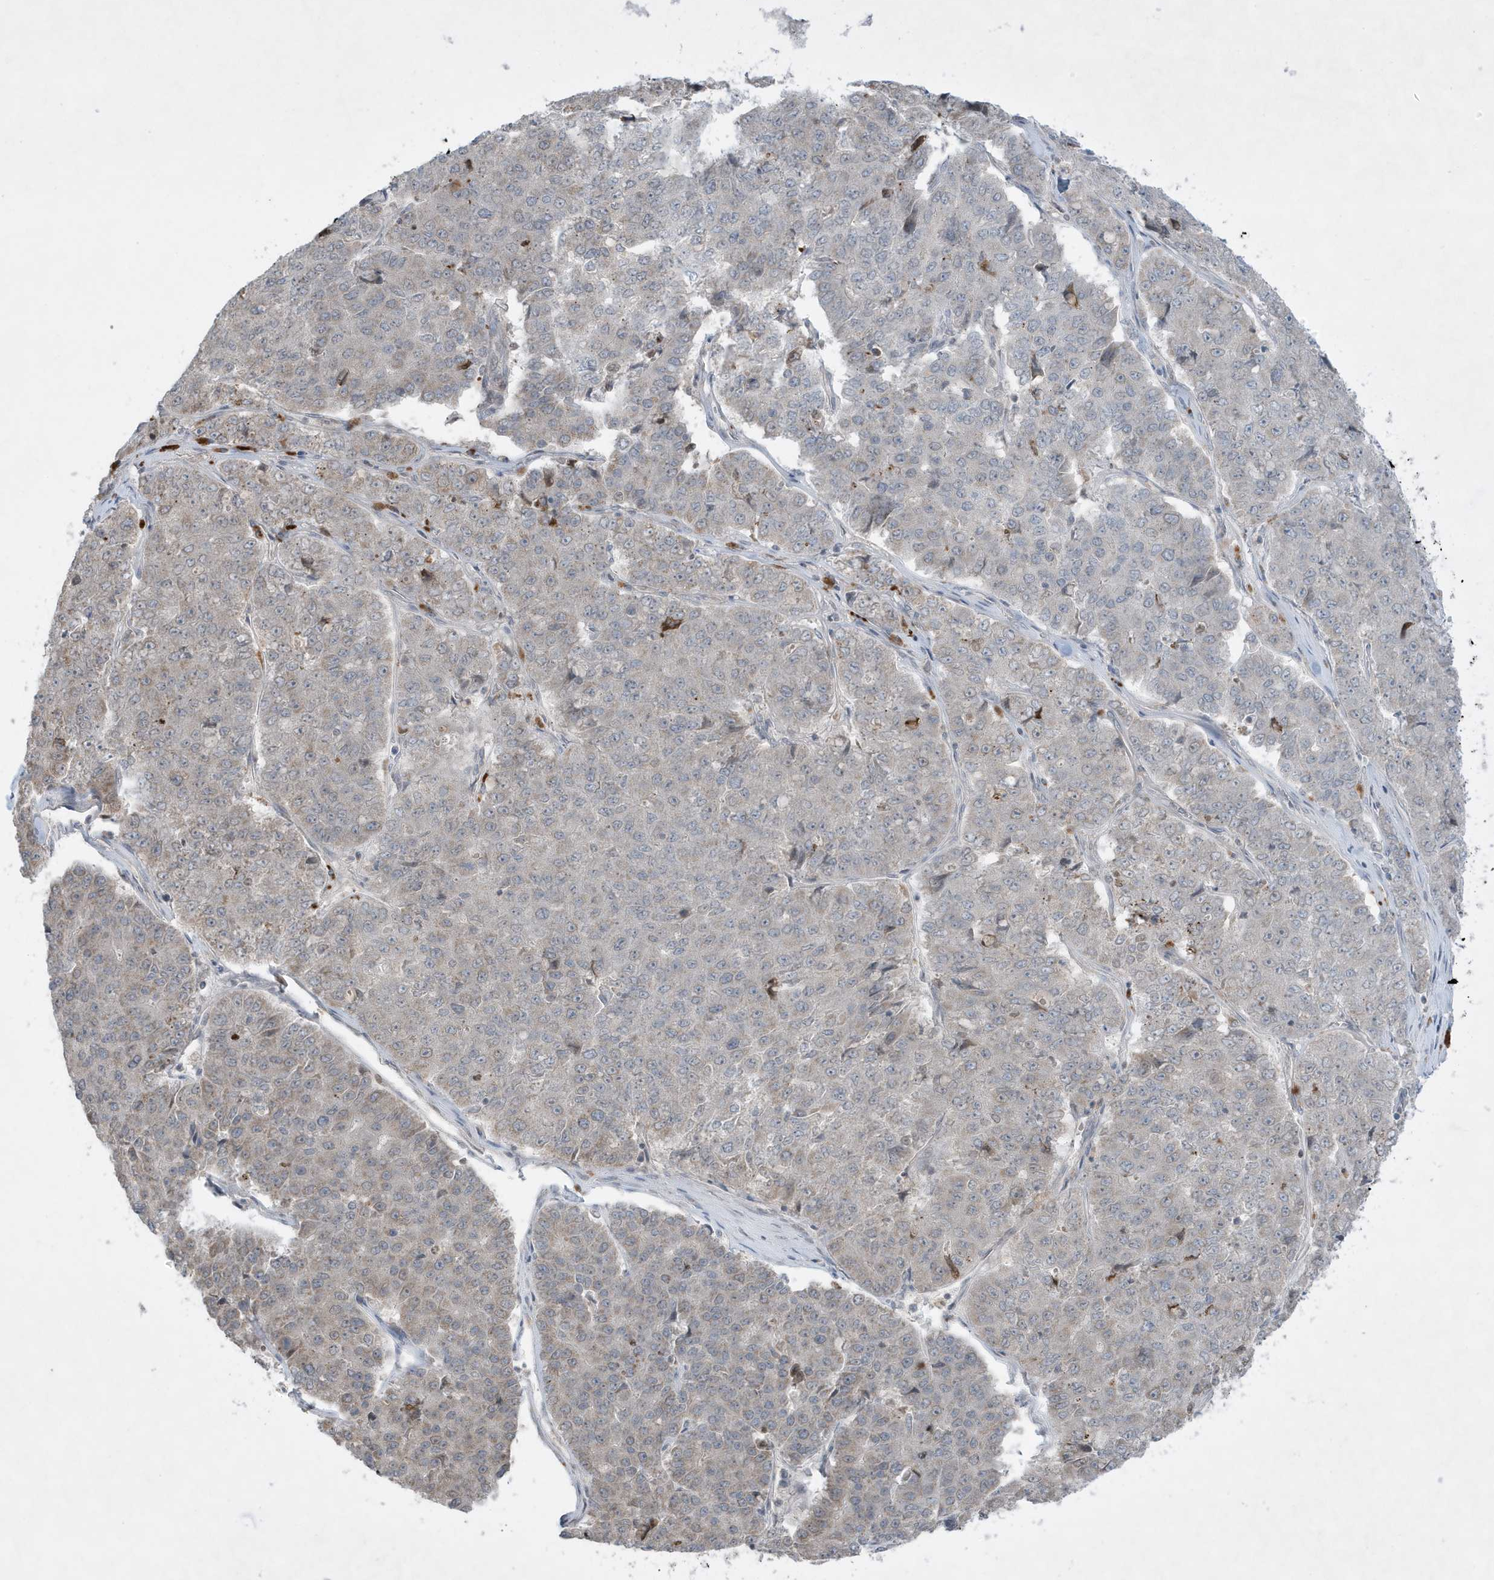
{"staining": {"intensity": "weak", "quantity": "<25%", "location": "cytoplasmic/membranous"}, "tissue": "pancreatic cancer", "cell_type": "Tumor cells", "image_type": "cancer", "snomed": [{"axis": "morphology", "description": "Adenocarcinoma, NOS"}, {"axis": "topography", "description": "Pancreas"}], "caption": "Tumor cells show no significant protein staining in pancreatic cancer (adenocarcinoma).", "gene": "FNDC1", "patient": {"sex": "male", "age": 50}}